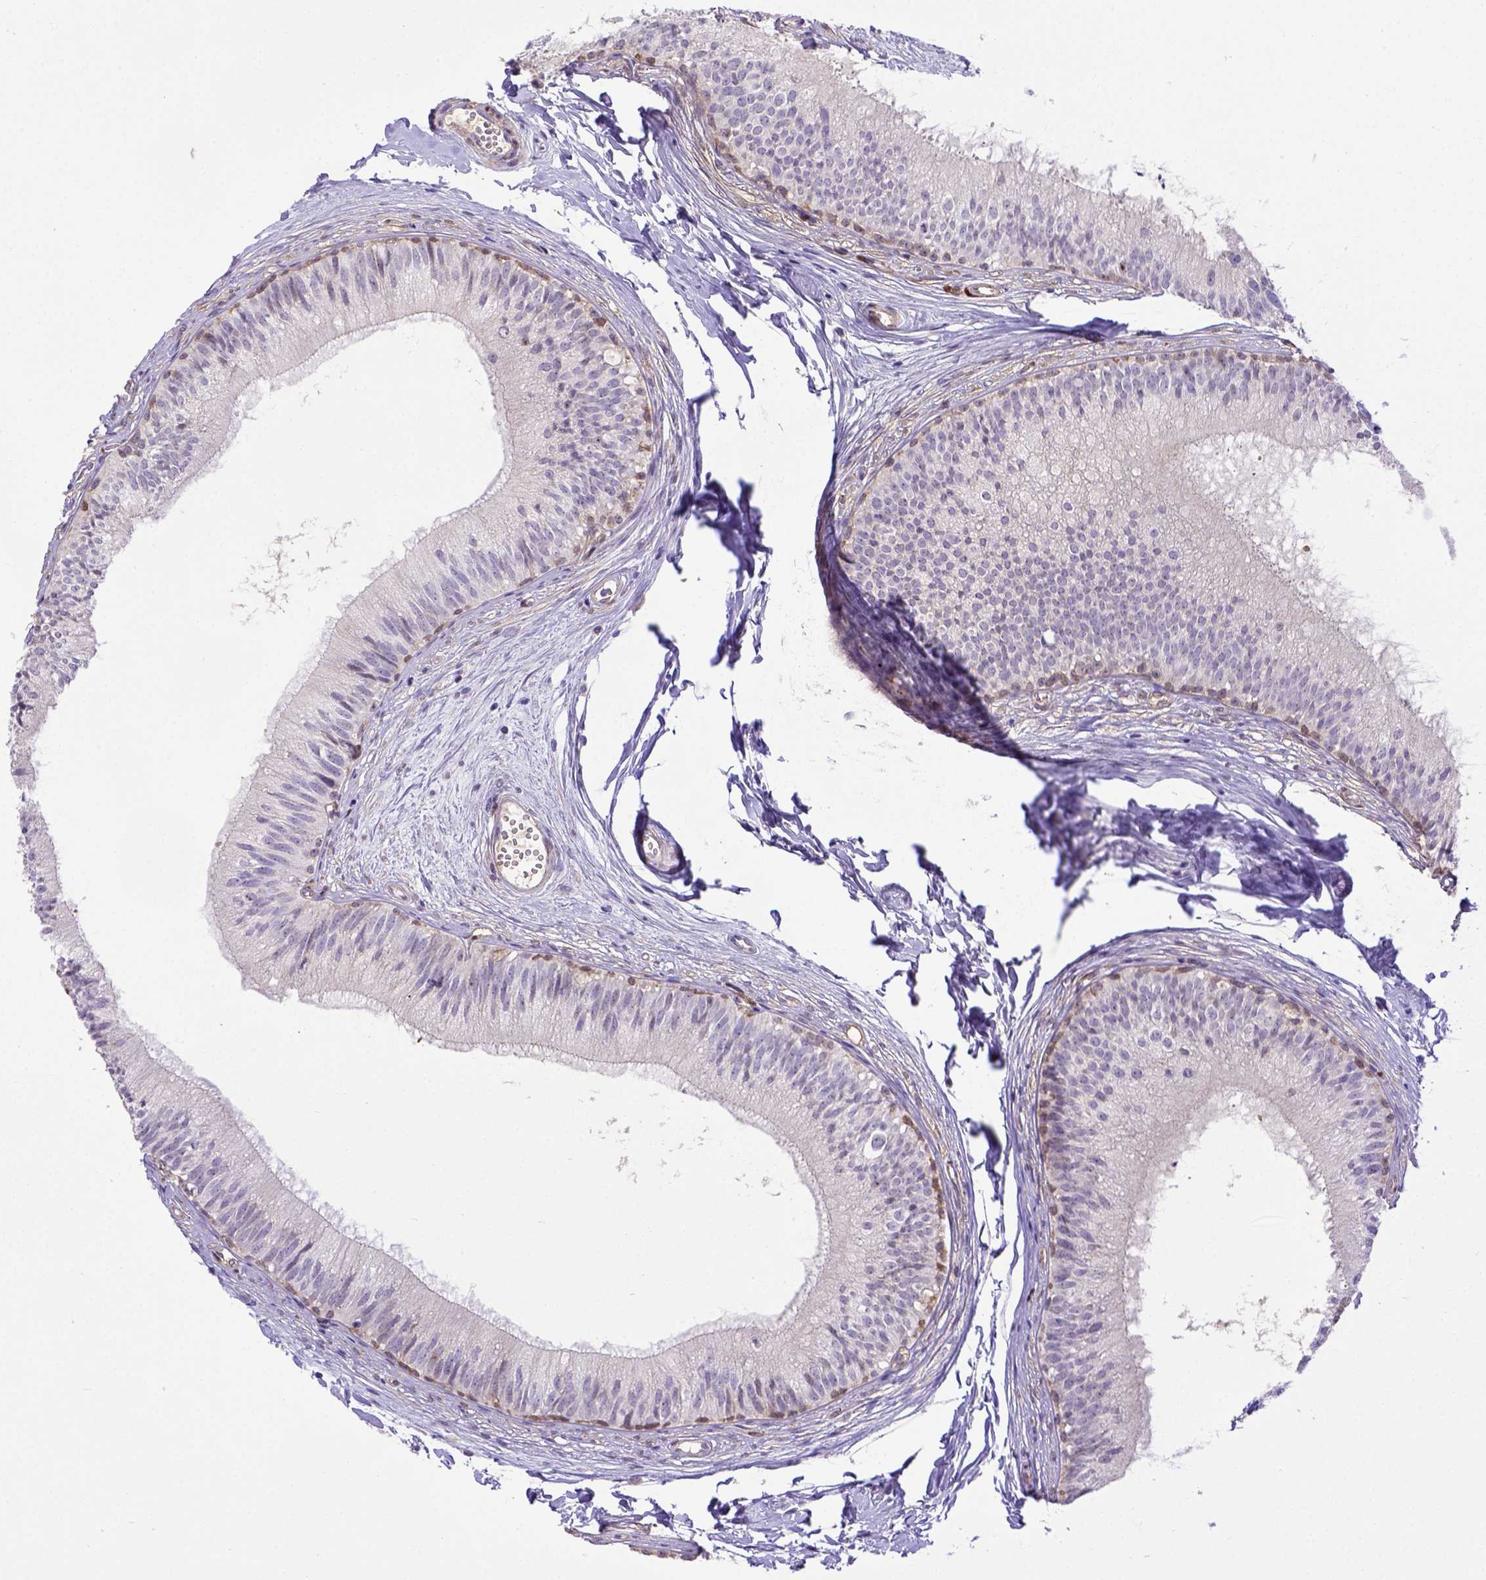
{"staining": {"intensity": "moderate", "quantity": "<25%", "location": "cytoplasmic/membranous"}, "tissue": "epididymis", "cell_type": "Glandular cells", "image_type": "normal", "snomed": [{"axis": "morphology", "description": "Normal tissue, NOS"}, {"axis": "topography", "description": "Epididymis"}], "caption": "Moderate cytoplasmic/membranous protein positivity is appreciated in about <25% of glandular cells in epididymis. (DAB (3,3'-diaminobenzidine) IHC with brightfield microscopy, high magnification).", "gene": "BTN1A1", "patient": {"sex": "male", "age": 29}}